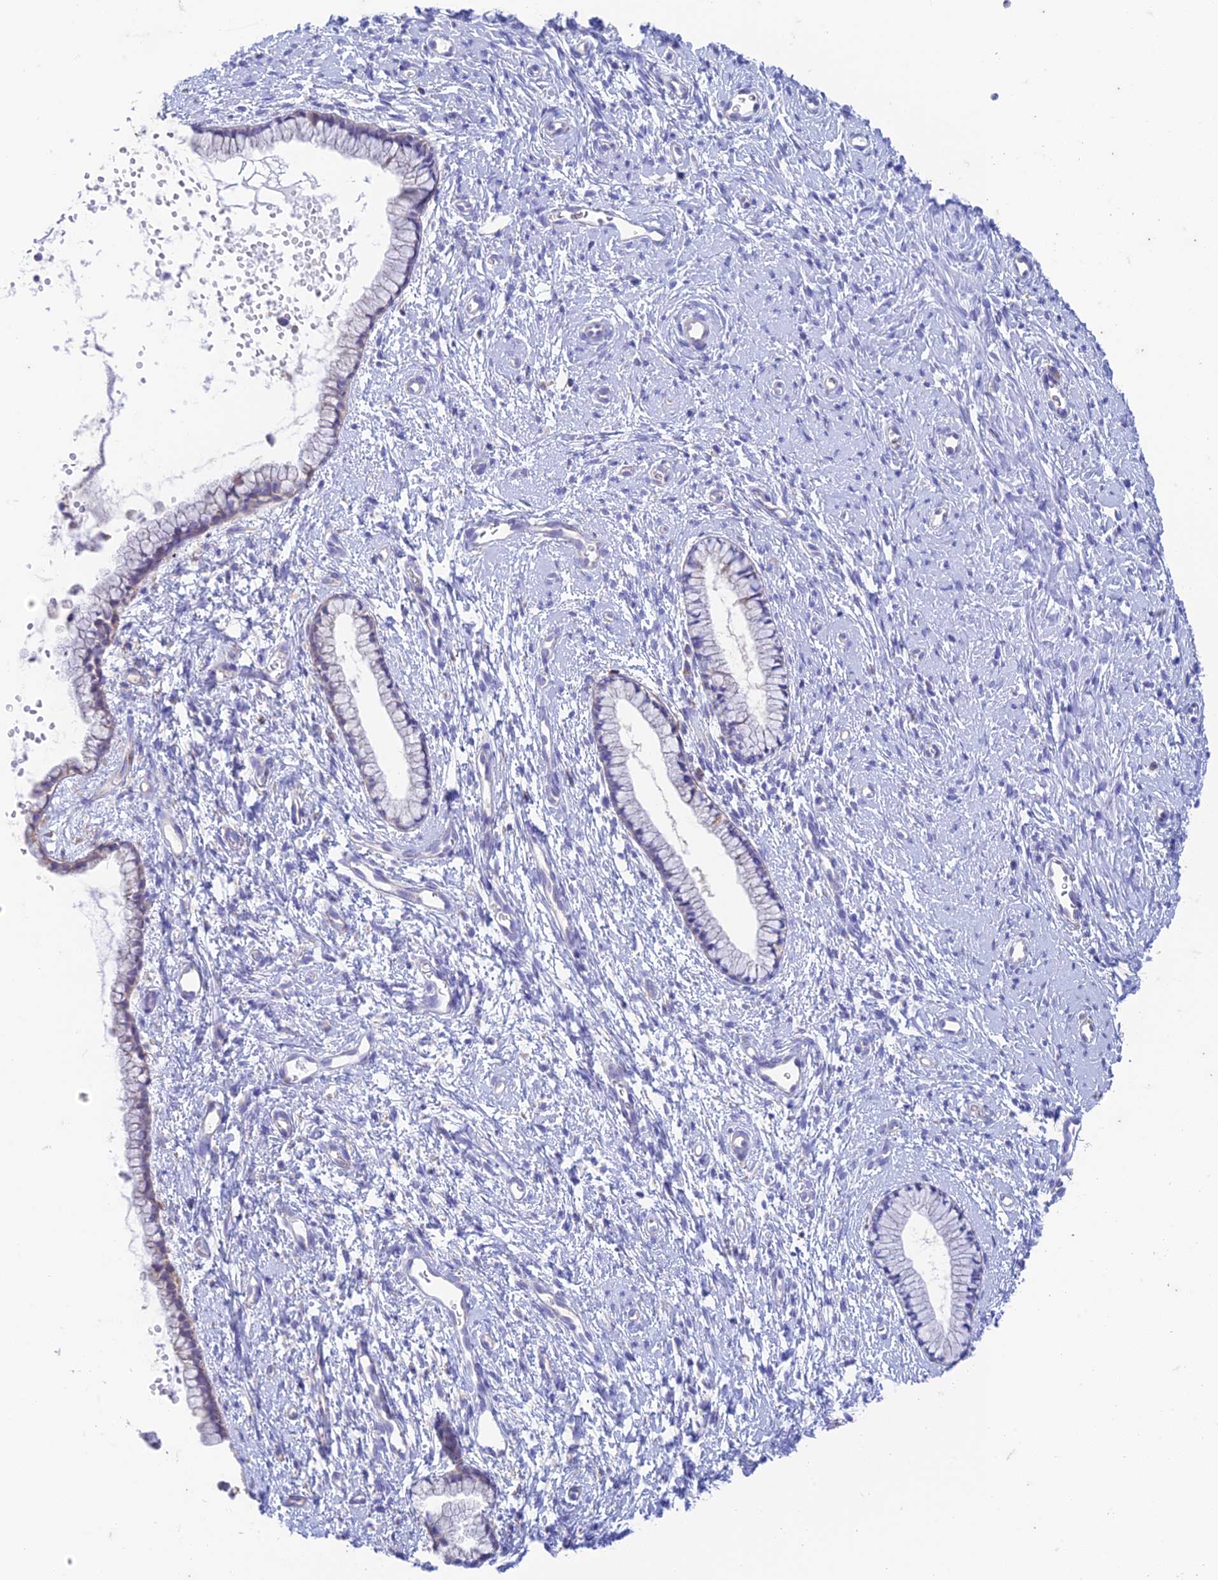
{"staining": {"intensity": "weak", "quantity": "<25%", "location": "cytoplasmic/membranous"}, "tissue": "cervix", "cell_type": "Glandular cells", "image_type": "normal", "snomed": [{"axis": "morphology", "description": "Normal tissue, NOS"}, {"axis": "topography", "description": "Cervix"}], "caption": "IHC photomicrograph of normal cervix stained for a protein (brown), which exhibits no staining in glandular cells. (DAB (3,3'-diaminobenzidine) immunohistochemistry visualized using brightfield microscopy, high magnification).", "gene": "ZNF181", "patient": {"sex": "female", "age": 57}}